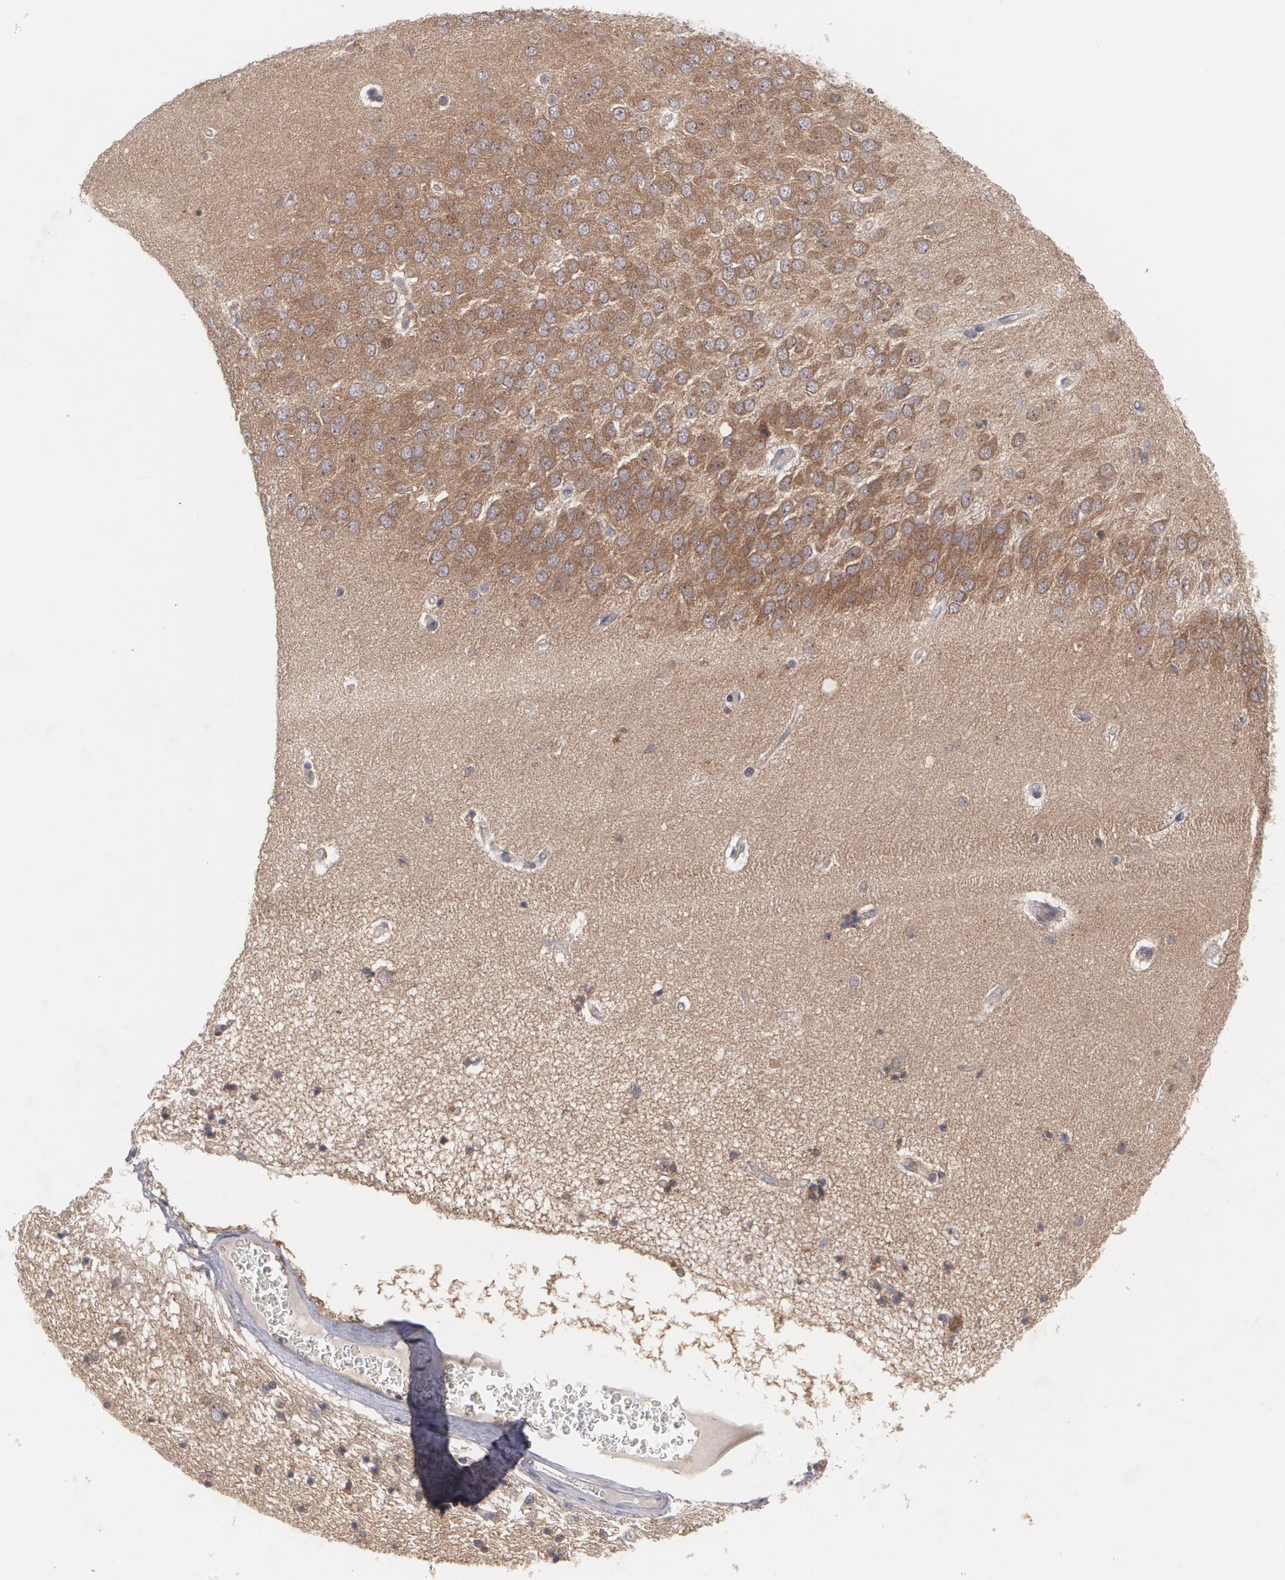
{"staining": {"intensity": "weak", "quantity": "25%-75%", "location": "cytoplasmic/membranous"}, "tissue": "hippocampus", "cell_type": "Glial cells", "image_type": "normal", "snomed": [{"axis": "morphology", "description": "Normal tissue, NOS"}, {"axis": "topography", "description": "Hippocampus"}], "caption": "The immunohistochemical stain highlights weak cytoplasmic/membranous staining in glial cells of normal hippocampus. (DAB = brown stain, brightfield microscopy at high magnification).", "gene": "HTT", "patient": {"sex": "female", "age": 54}}